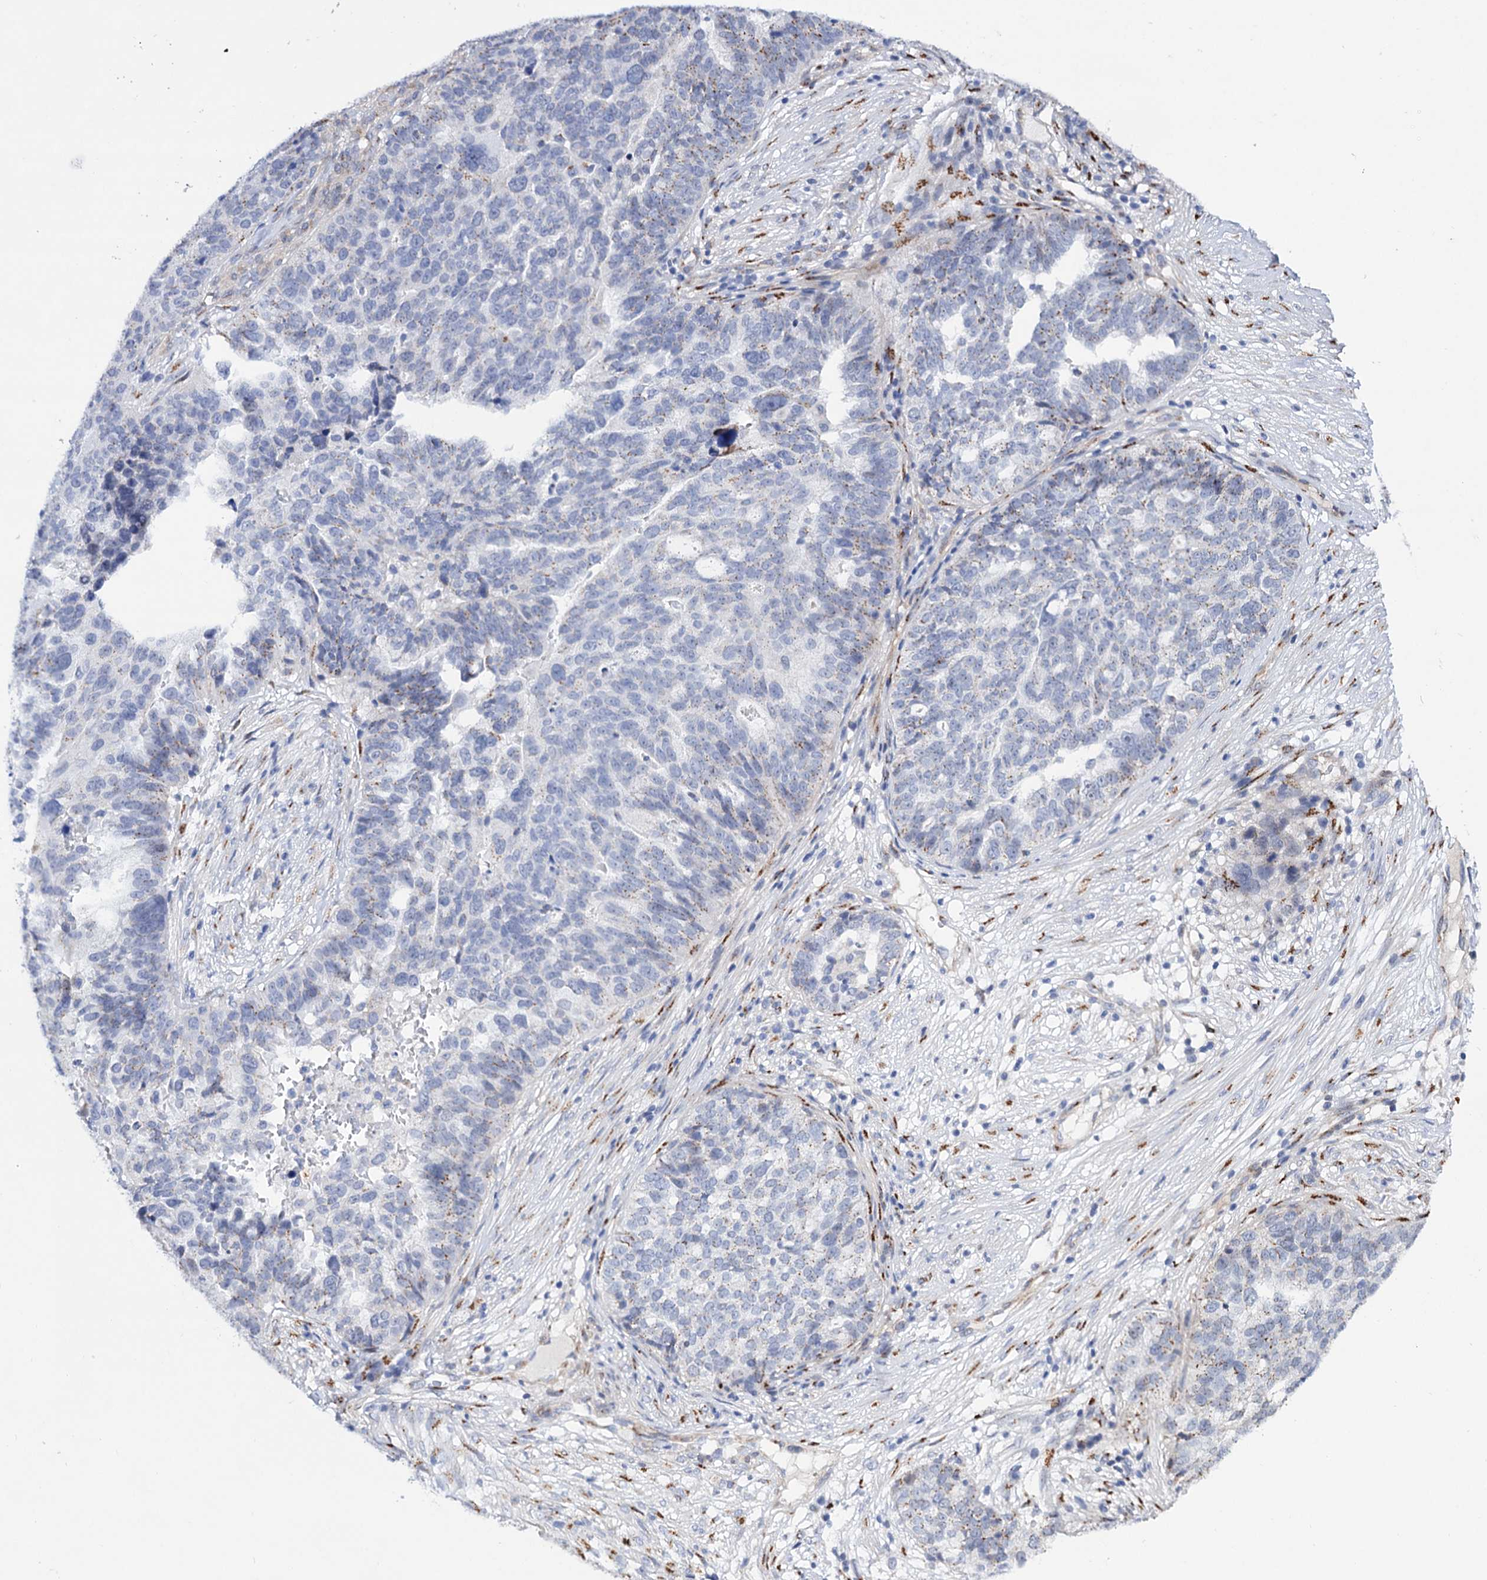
{"staining": {"intensity": "weak", "quantity": "<25%", "location": "cytoplasmic/membranous"}, "tissue": "ovarian cancer", "cell_type": "Tumor cells", "image_type": "cancer", "snomed": [{"axis": "morphology", "description": "Cystadenocarcinoma, serous, NOS"}, {"axis": "topography", "description": "Ovary"}], "caption": "Tumor cells show no significant protein positivity in ovarian serous cystadenocarcinoma.", "gene": "C11orf96", "patient": {"sex": "female", "age": 59}}